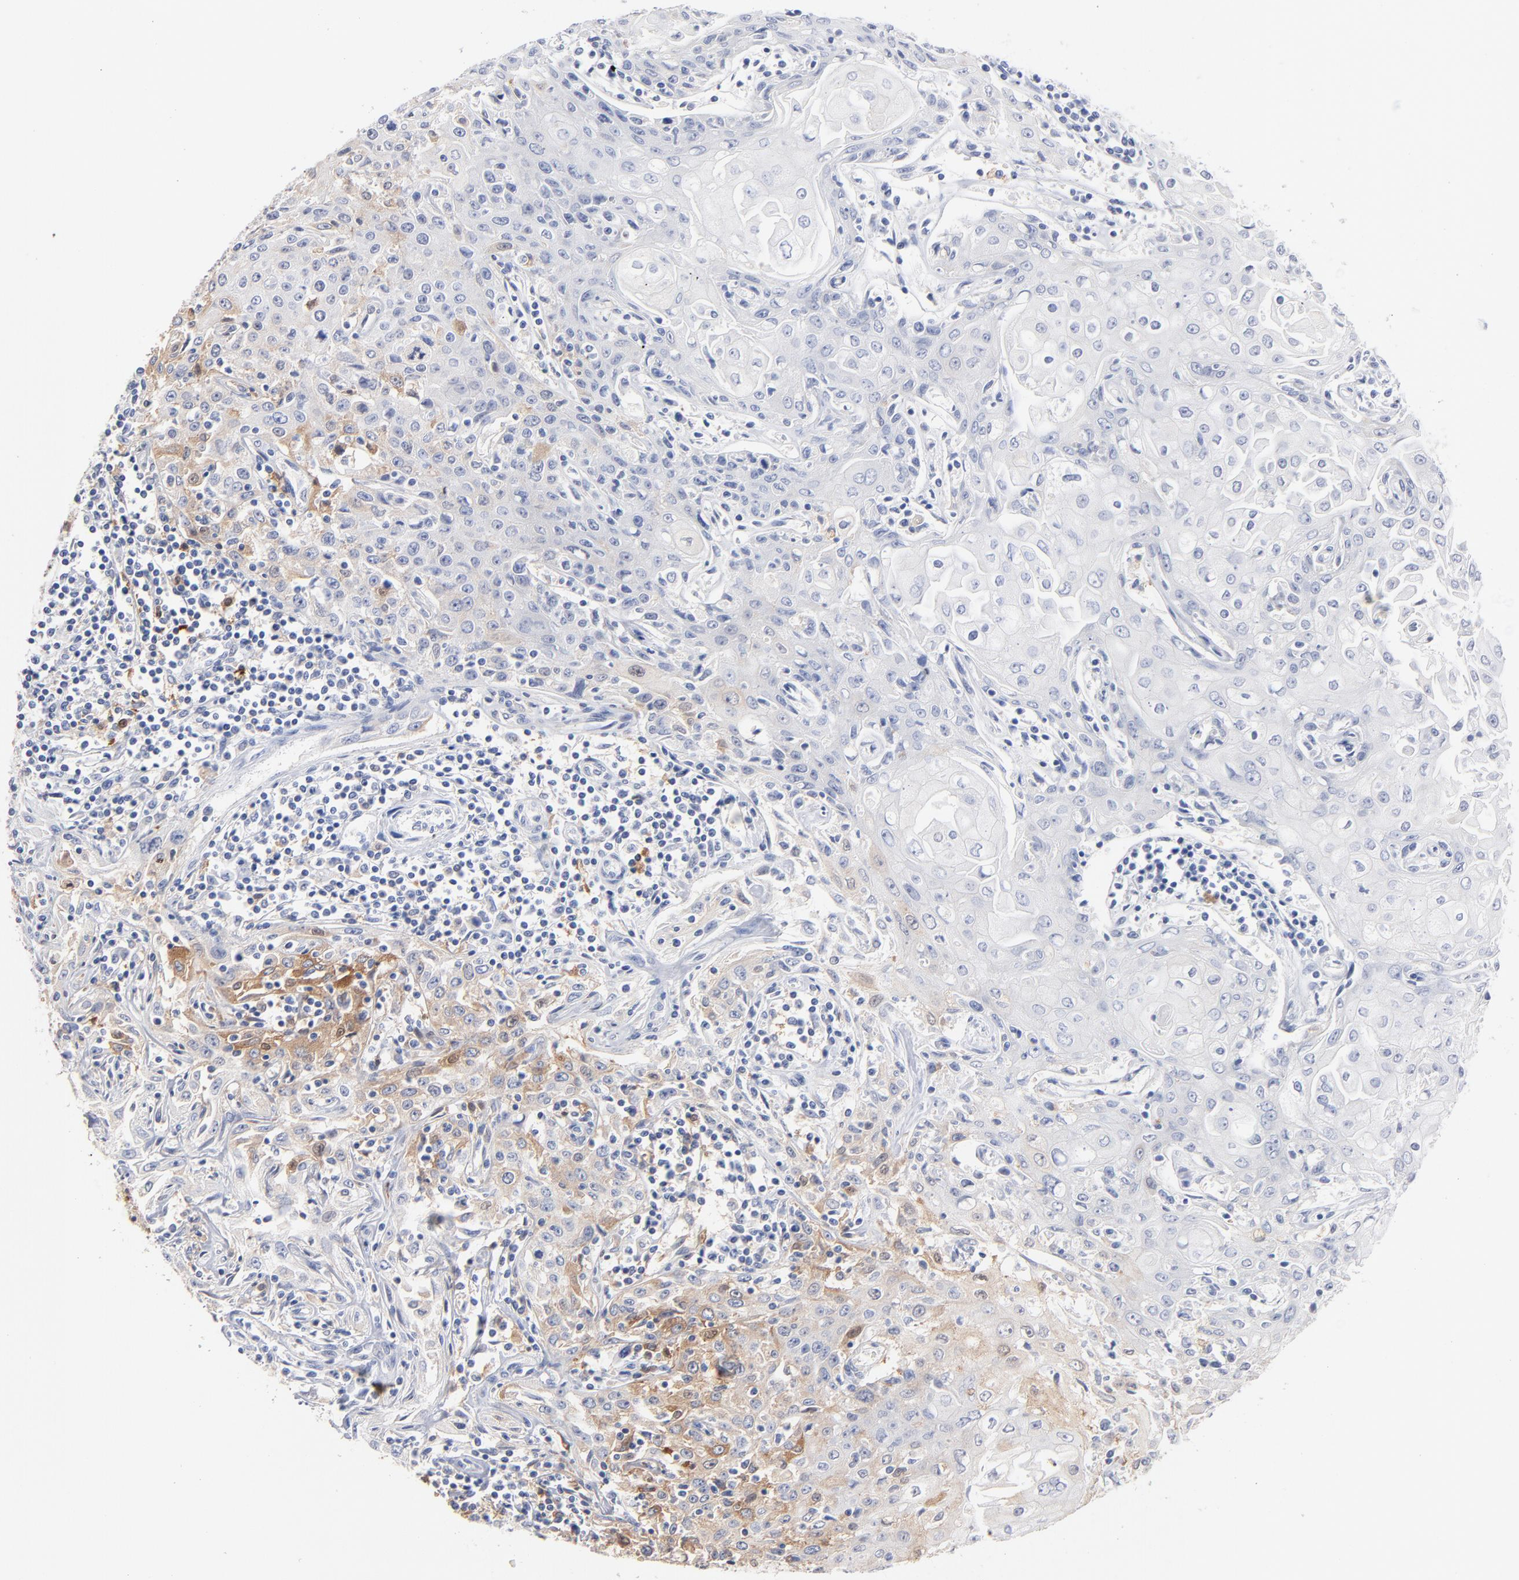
{"staining": {"intensity": "weak", "quantity": "<25%", "location": "cytoplasmic/membranous"}, "tissue": "head and neck cancer", "cell_type": "Tumor cells", "image_type": "cancer", "snomed": [{"axis": "morphology", "description": "Squamous cell carcinoma, NOS"}, {"axis": "topography", "description": "Oral tissue"}, {"axis": "topography", "description": "Head-Neck"}], "caption": "Tumor cells show no significant protein staining in head and neck squamous cell carcinoma. (DAB IHC visualized using brightfield microscopy, high magnification).", "gene": "IFIT2", "patient": {"sex": "female", "age": 76}}